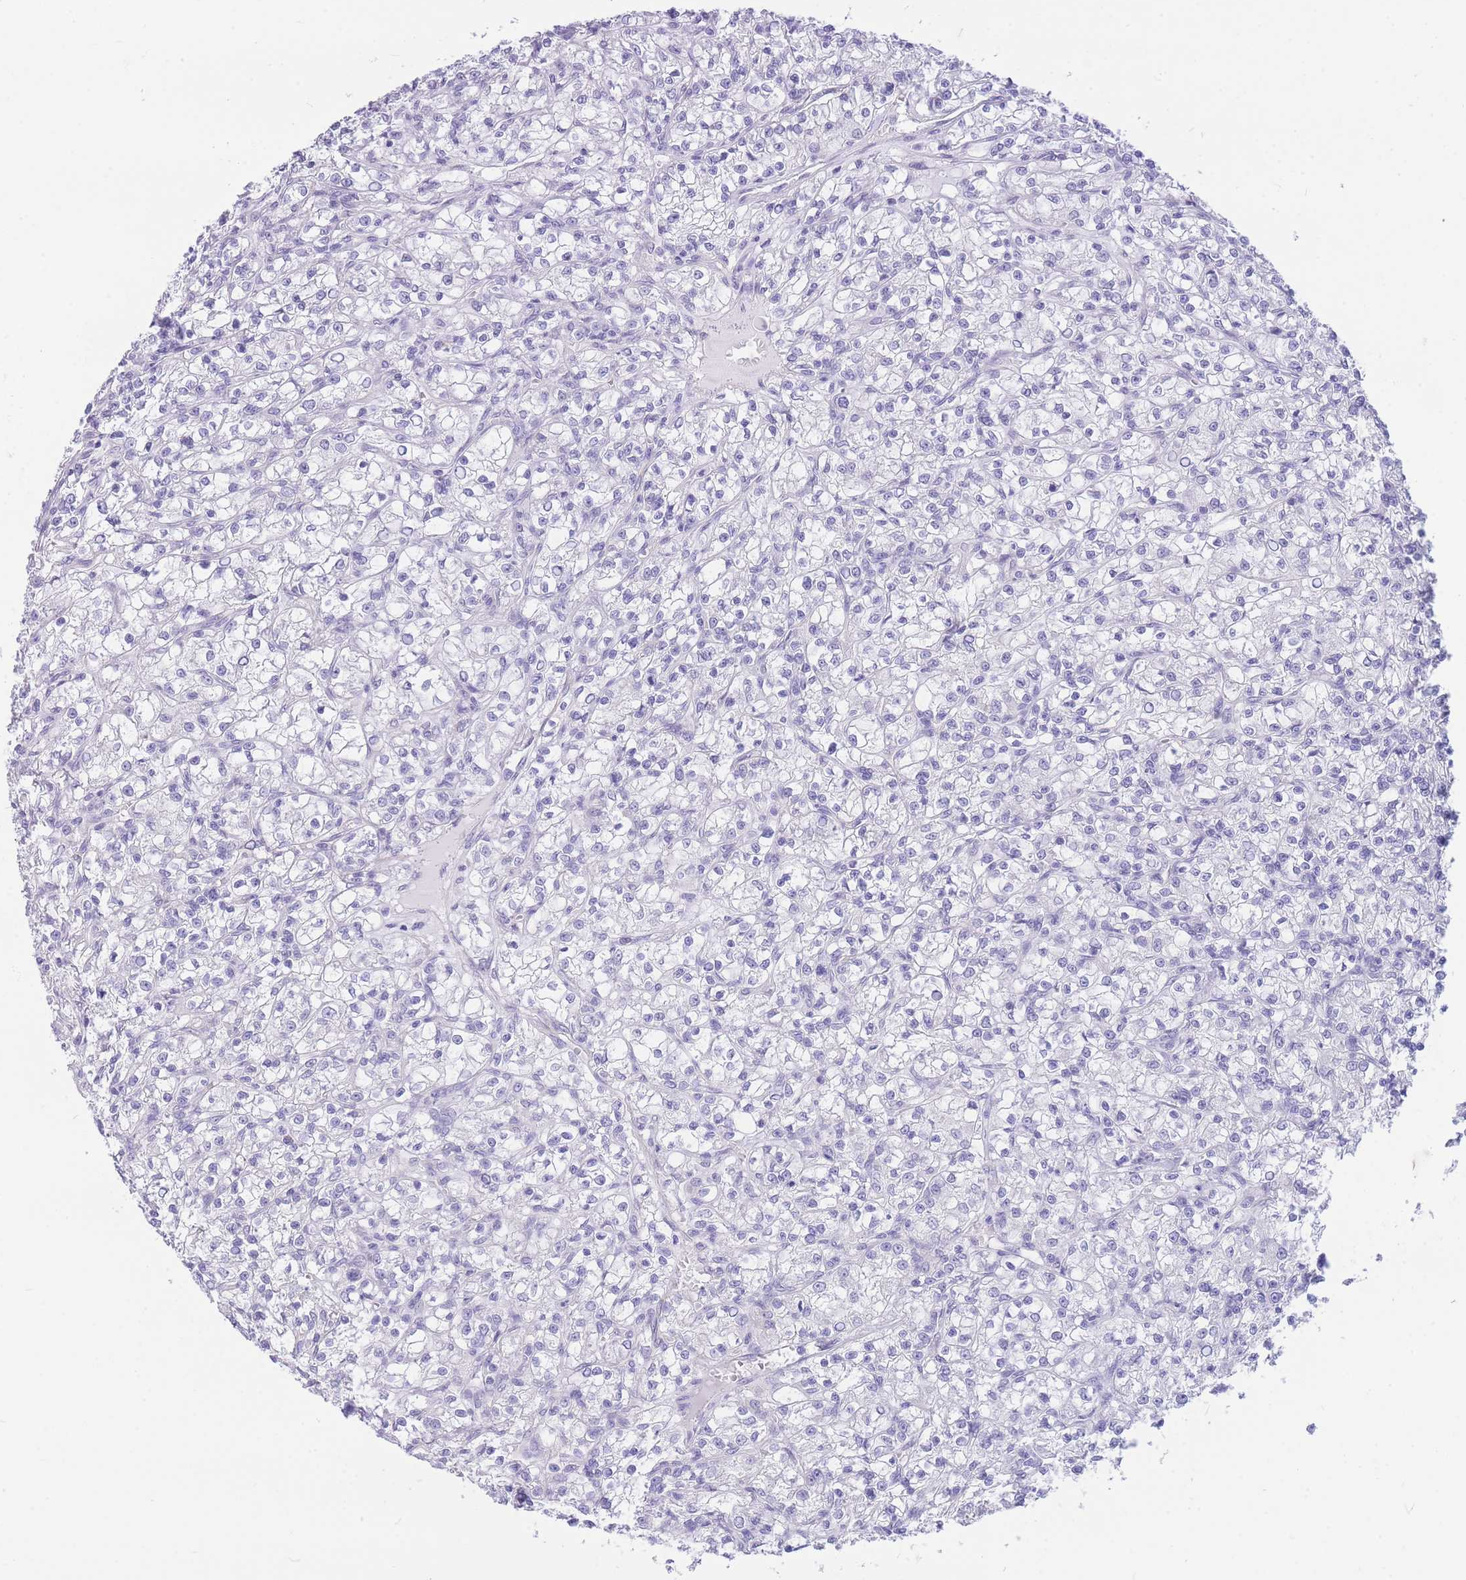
{"staining": {"intensity": "negative", "quantity": "none", "location": "none"}, "tissue": "renal cancer", "cell_type": "Tumor cells", "image_type": "cancer", "snomed": [{"axis": "morphology", "description": "Adenocarcinoma, NOS"}, {"axis": "topography", "description": "Kidney"}], "caption": "Immunohistochemical staining of human renal adenocarcinoma exhibits no significant positivity in tumor cells.", "gene": "ZNF311", "patient": {"sex": "female", "age": 59}}